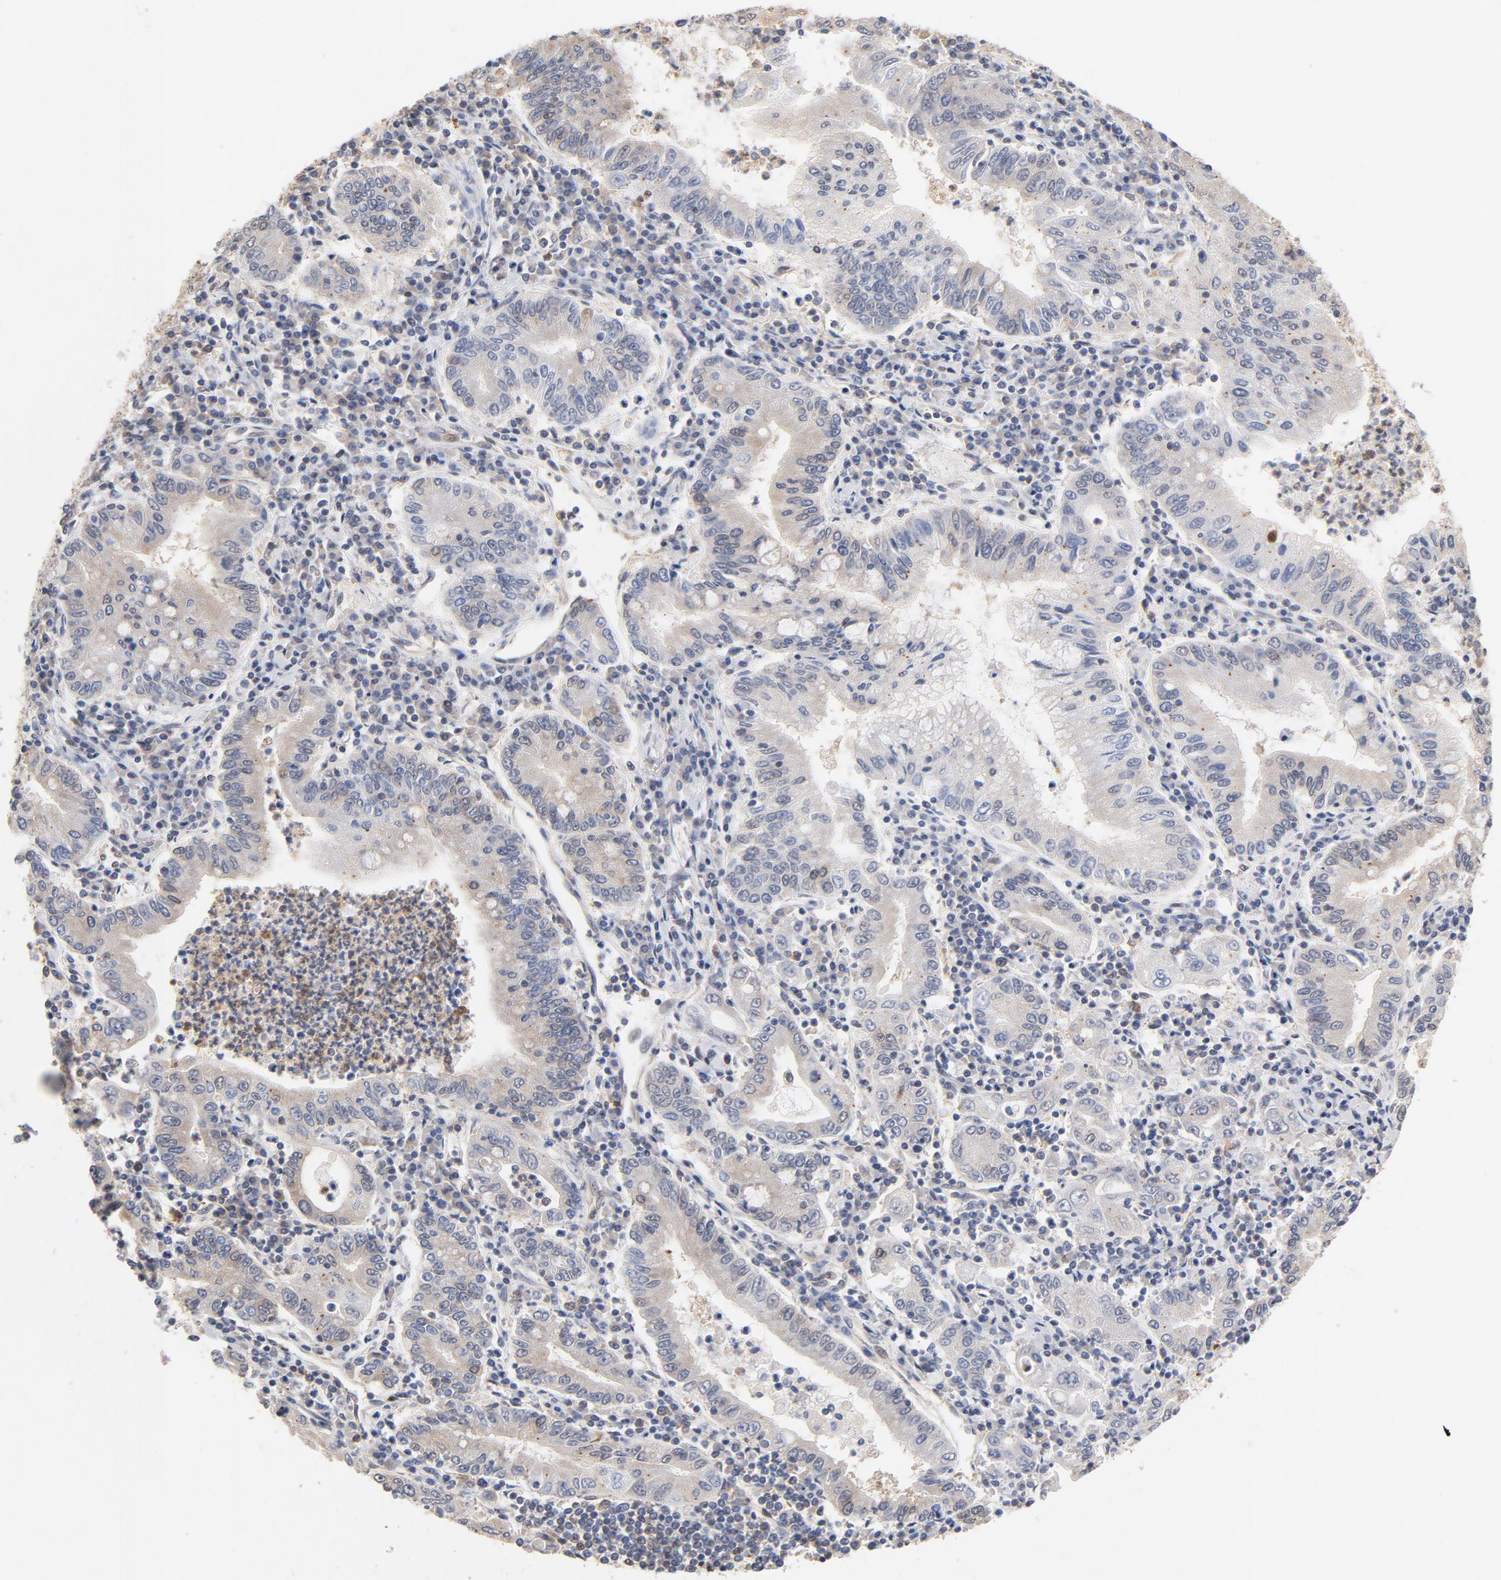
{"staining": {"intensity": "negative", "quantity": "none", "location": "none"}, "tissue": "stomach cancer", "cell_type": "Tumor cells", "image_type": "cancer", "snomed": [{"axis": "morphology", "description": "Normal tissue, NOS"}, {"axis": "morphology", "description": "Adenocarcinoma, NOS"}, {"axis": "topography", "description": "Esophagus"}, {"axis": "topography", "description": "Stomach, upper"}, {"axis": "topography", "description": "Peripheral nerve tissue"}], "caption": "The histopathology image exhibits no significant positivity in tumor cells of stomach cancer (adenocarcinoma).", "gene": "ASMTL", "patient": {"sex": "male", "age": 62}}